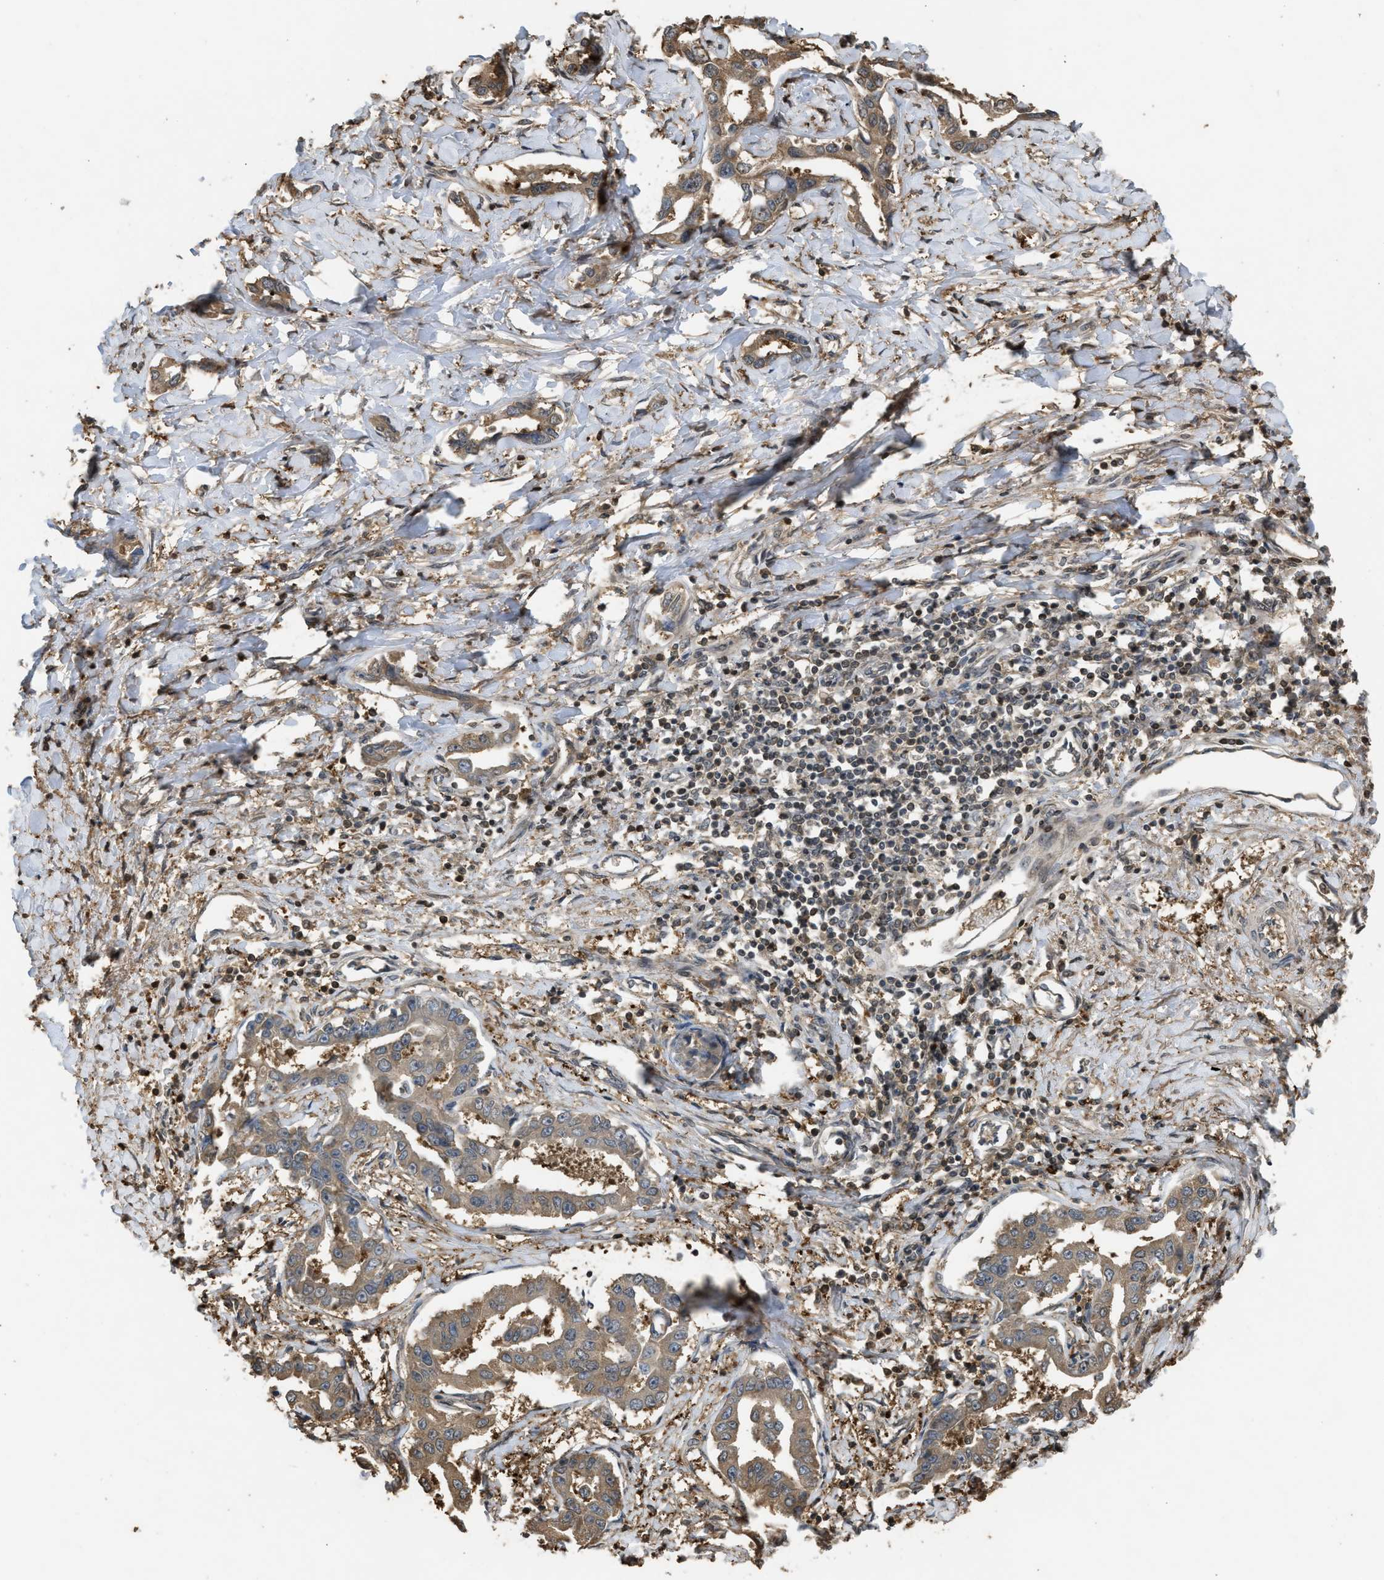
{"staining": {"intensity": "weak", "quantity": ">75%", "location": "cytoplasmic/membranous"}, "tissue": "liver cancer", "cell_type": "Tumor cells", "image_type": "cancer", "snomed": [{"axis": "morphology", "description": "Cholangiocarcinoma"}, {"axis": "topography", "description": "Liver"}], "caption": "This is a micrograph of immunohistochemistry staining of liver cancer, which shows weak expression in the cytoplasmic/membranous of tumor cells.", "gene": "ARHGDIA", "patient": {"sex": "male", "age": 59}}